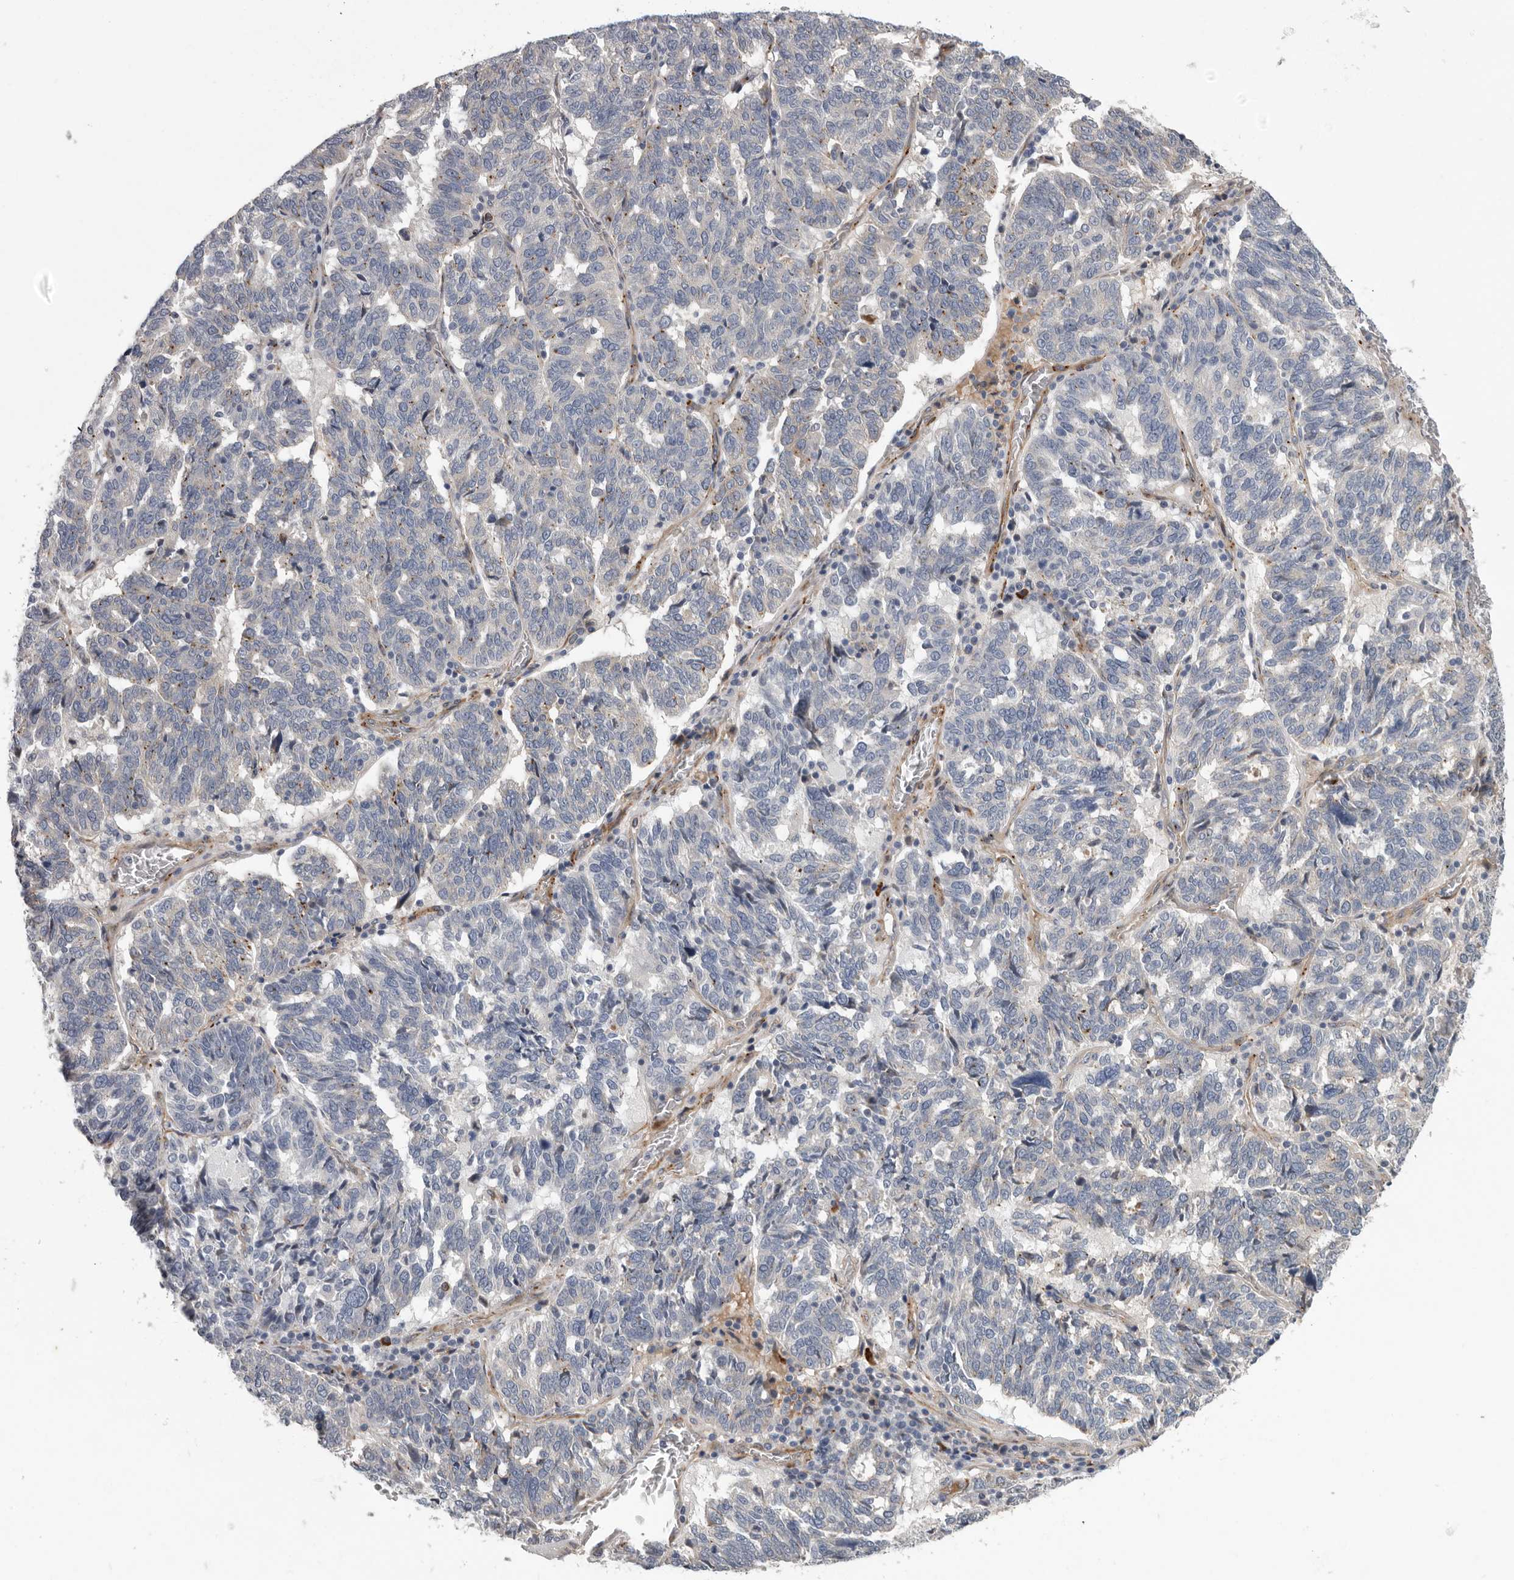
{"staining": {"intensity": "negative", "quantity": "none", "location": "none"}, "tissue": "ovarian cancer", "cell_type": "Tumor cells", "image_type": "cancer", "snomed": [{"axis": "morphology", "description": "Cystadenocarcinoma, serous, NOS"}, {"axis": "topography", "description": "Ovary"}], "caption": "Serous cystadenocarcinoma (ovarian) stained for a protein using IHC displays no positivity tumor cells.", "gene": "ATXN3L", "patient": {"sex": "female", "age": 59}}